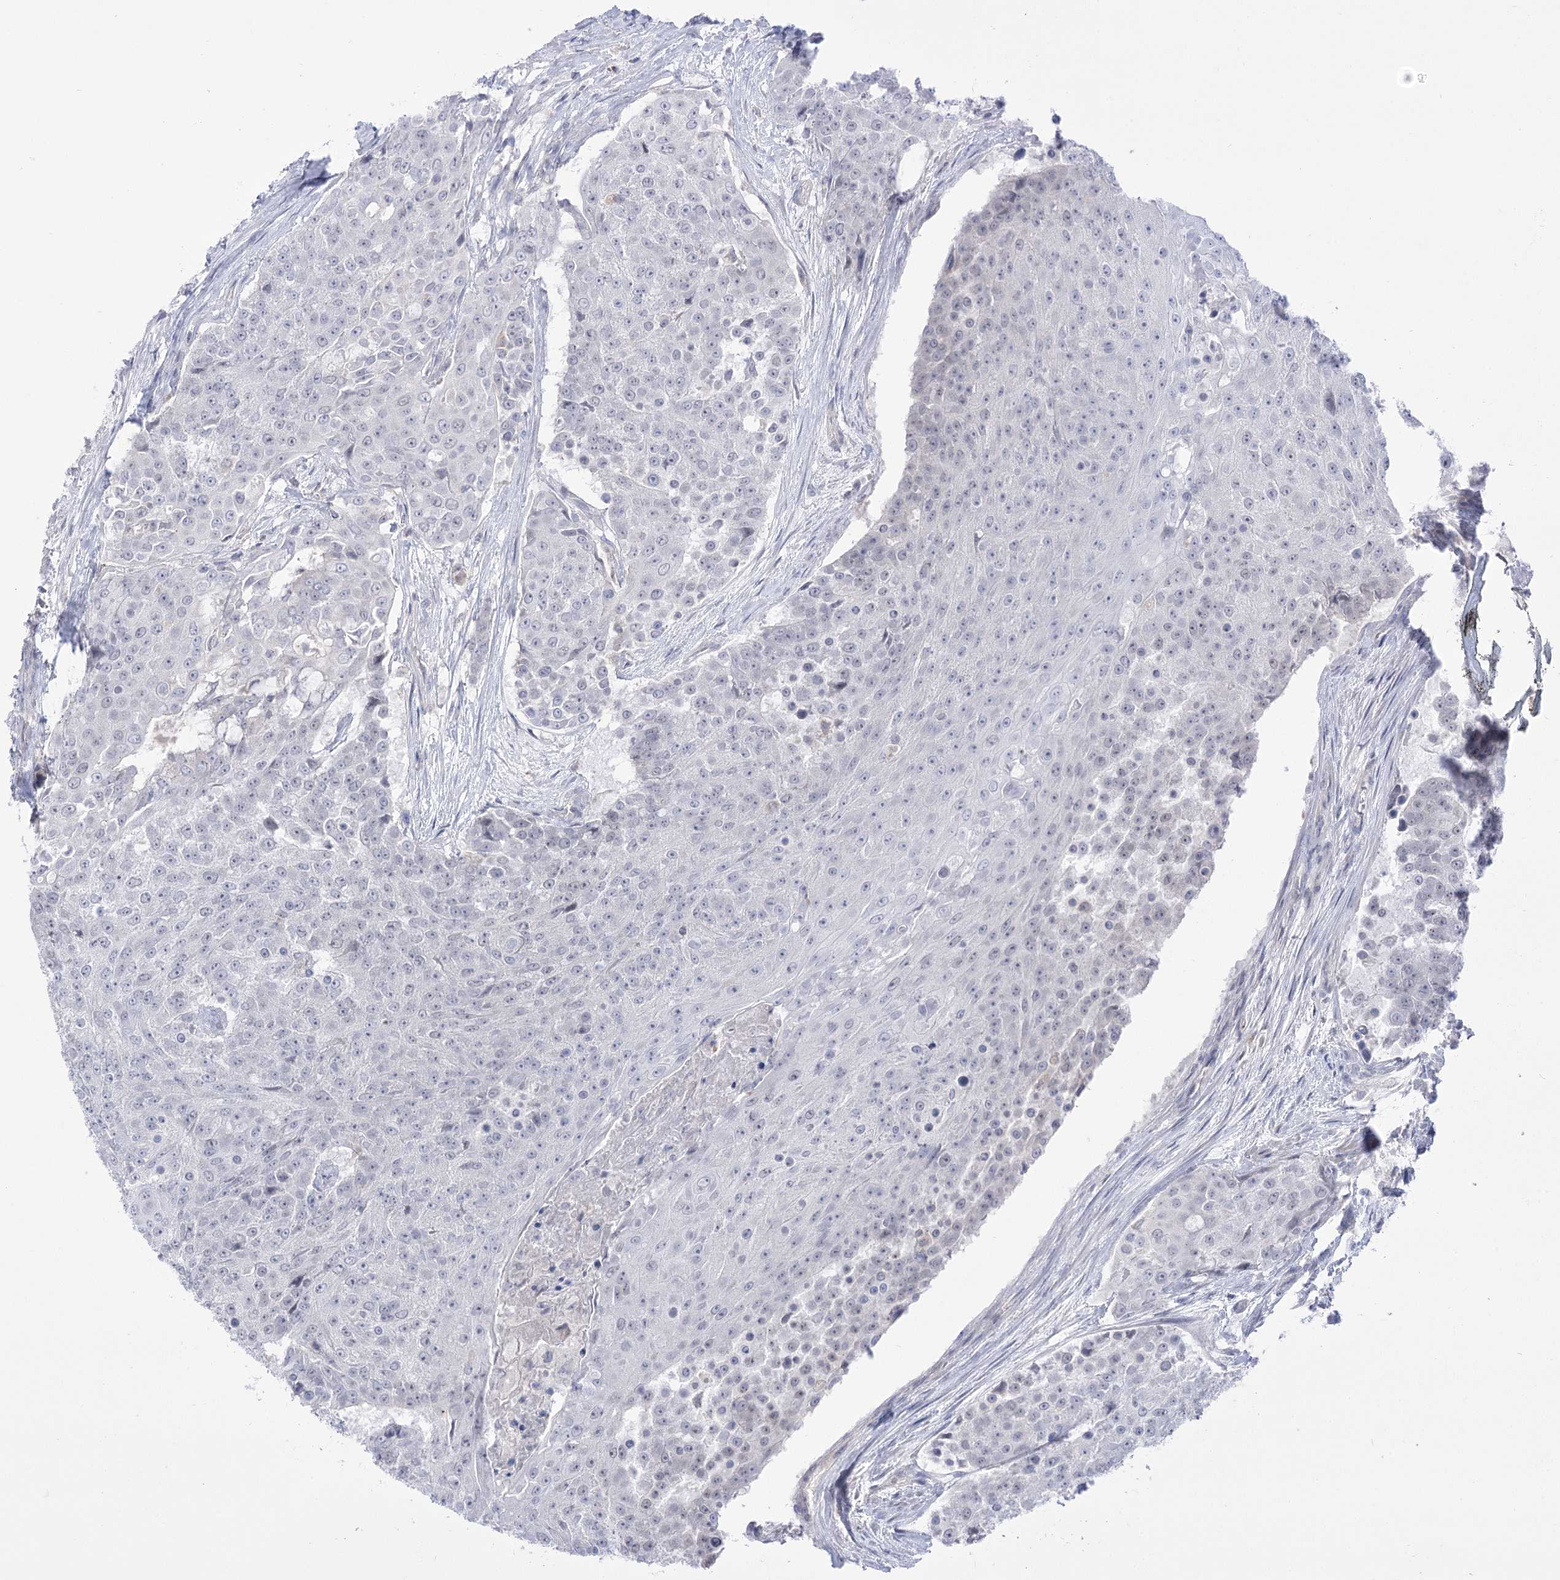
{"staining": {"intensity": "negative", "quantity": "none", "location": "none"}, "tissue": "urothelial cancer", "cell_type": "Tumor cells", "image_type": "cancer", "snomed": [{"axis": "morphology", "description": "Urothelial carcinoma, High grade"}, {"axis": "topography", "description": "Urinary bladder"}], "caption": "The IHC image has no significant positivity in tumor cells of urothelial cancer tissue.", "gene": "HELT", "patient": {"sex": "female", "age": 63}}